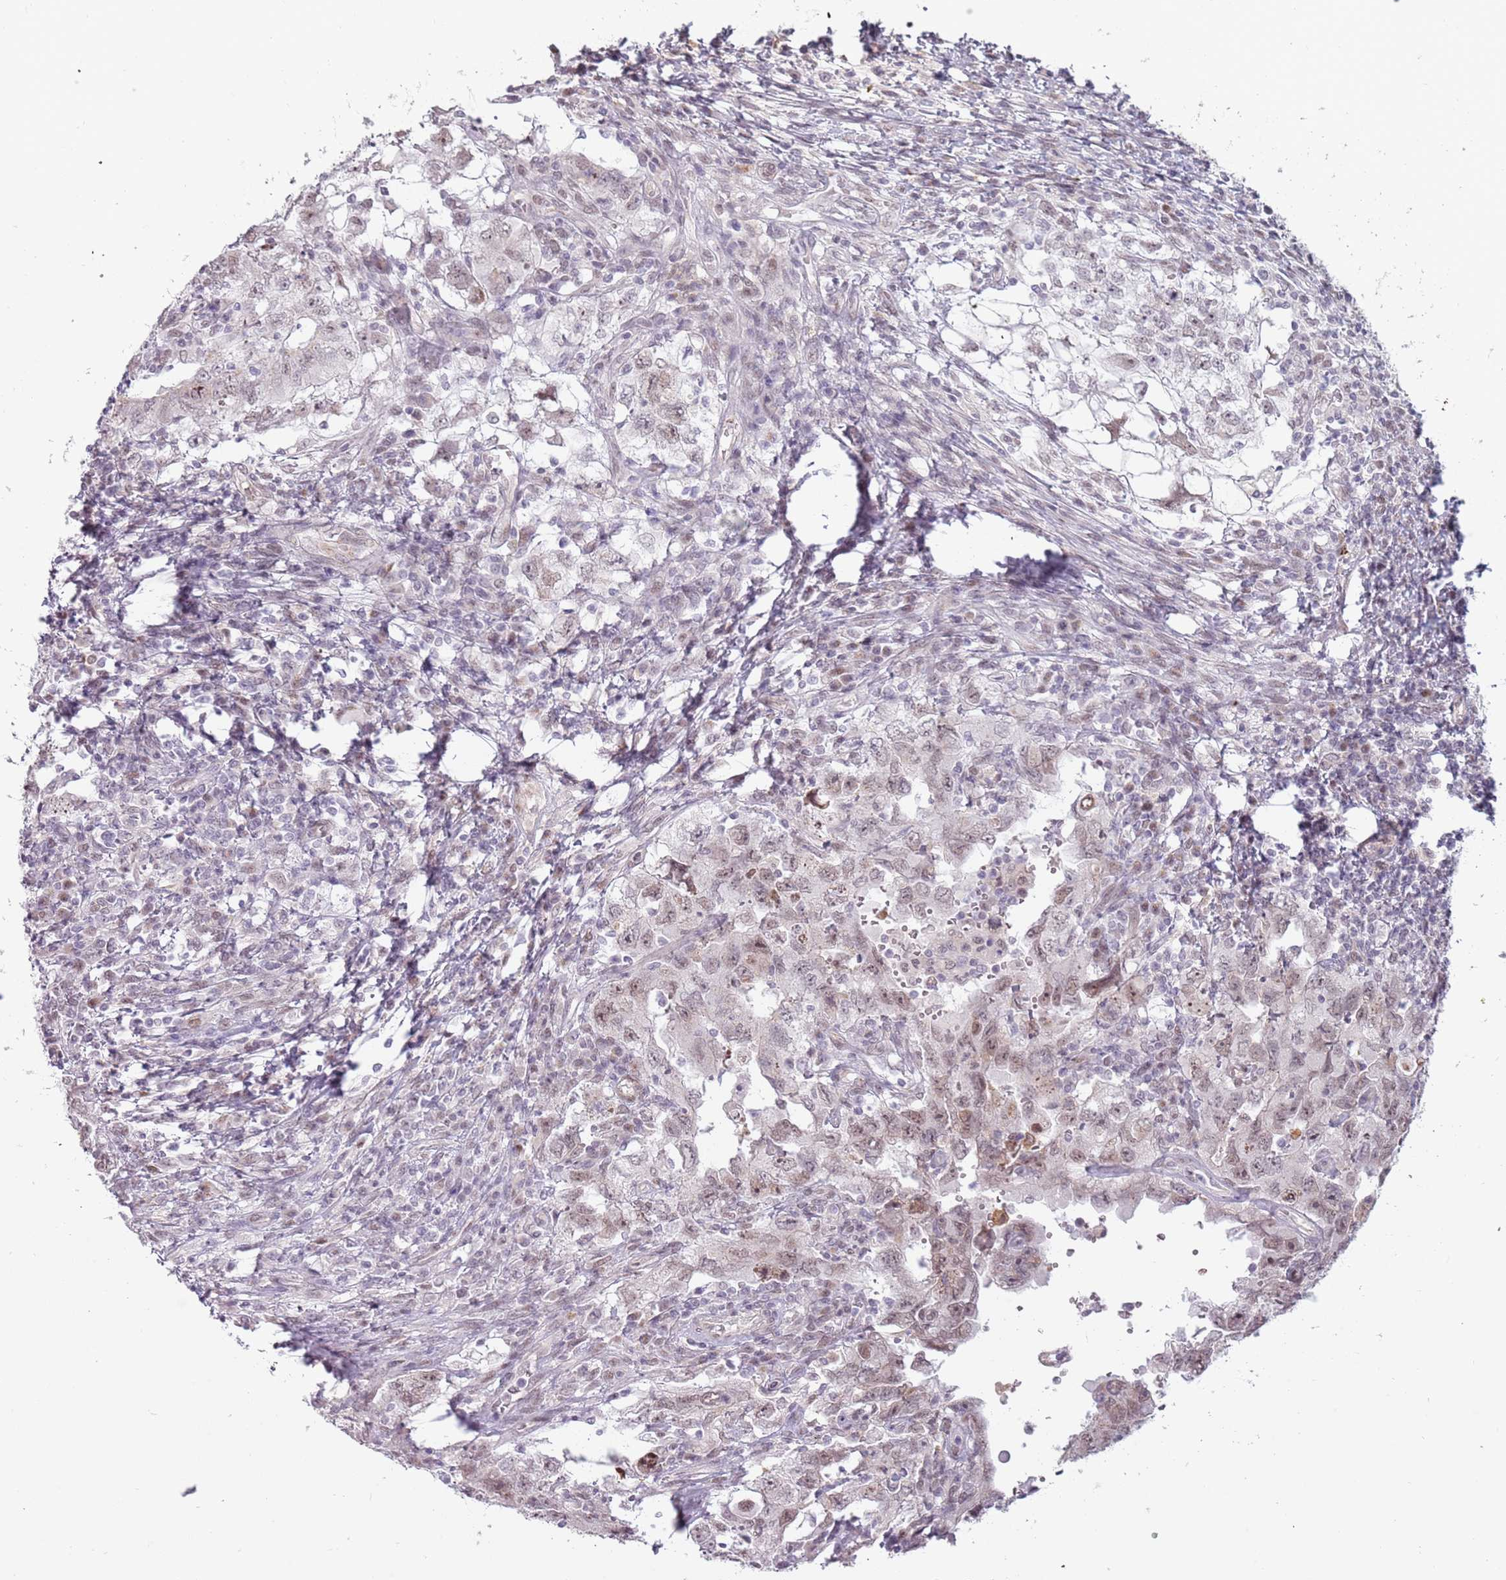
{"staining": {"intensity": "weak", "quantity": "25%-75%", "location": "nuclear"}, "tissue": "testis cancer", "cell_type": "Tumor cells", "image_type": "cancer", "snomed": [{"axis": "morphology", "description": "Carcinoma, Embryonal, NOS"}, {"axis": "topography", "description": "Testis"}], "caption": "This is an image of IHC staining of testis cancer, which shows weak positivity in the nuclear of tumor cells.", "gene": "REXO4", "patient": {"sex": "male", "age": 26}}